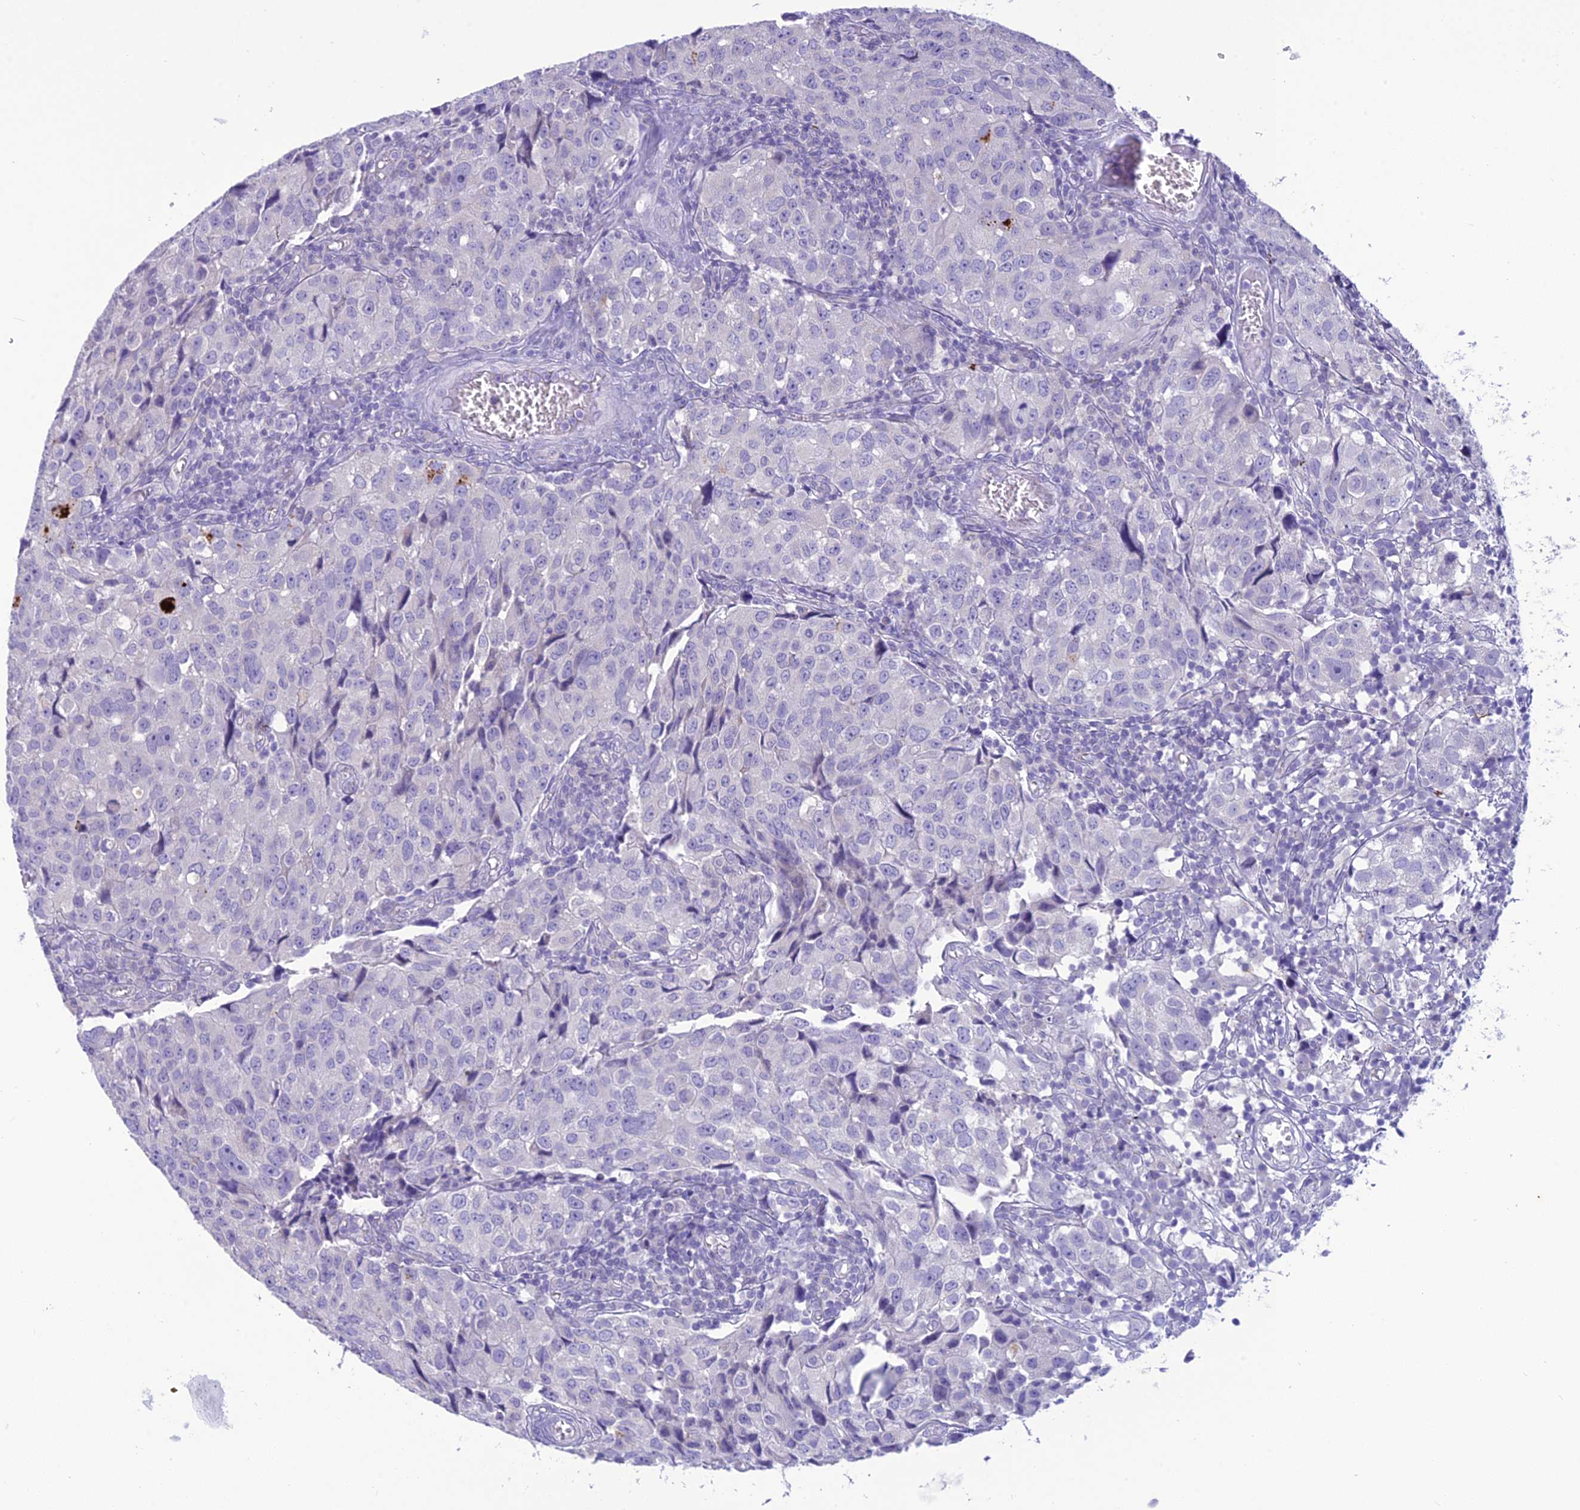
{"staining": {"intensity": "negative", "quantity": "none", "location": "none"}, "tissue": "urothelial cancer", "cell_type": "Tumor cells", "image_type": "cancer", "snomed": [{"axis": "morphology", "description": "Urothelial carcinoma, High grade"}, {"axis": "topography", "description": "Urinary bladder"}], "caption": "There is no significant expression in tumor cells of high-grade urothelial carcinoma.", "gene": "DHDH", "patient": {"sex": "female", "age": 75}}